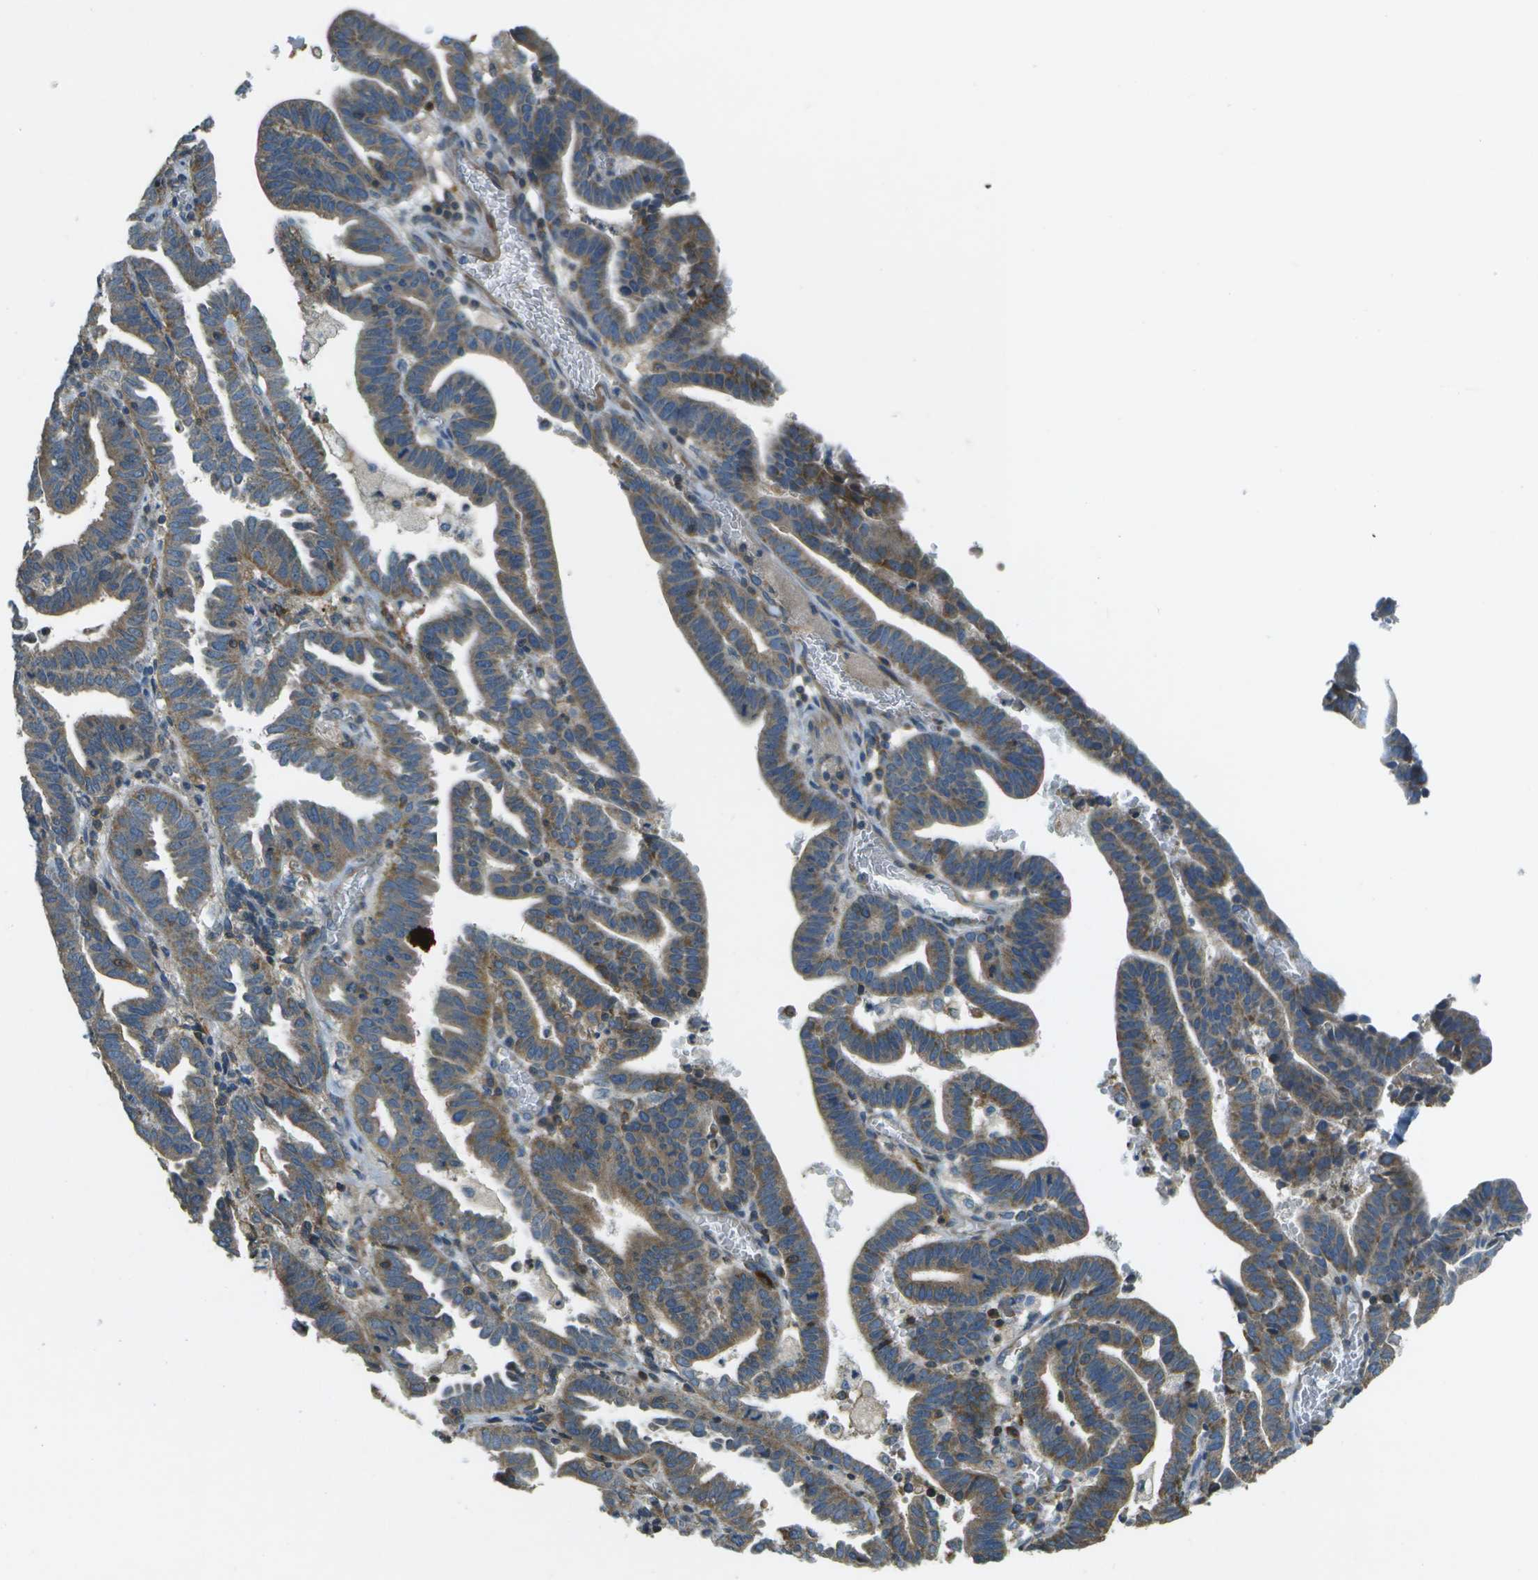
{"staining": {"intensity": "moderate", "quantity": "25%-75%", "location": "cytoplasmic/membranous"}, "tissue": "endometrial cancer", "cell_type": "Tumor cells", "image_type": "cancer", "snomed": [{"axis": "morphology", "description": "Adenocarcinoma, NOS"}, {"axis": "topography", "description": "Uterus"}], "caption": "This is an image of immunohistochemistry (IHC) staining of endometrial cancer, which shows moderate expression in the cytoplasmic/membranous of tumor cells.", "gene": "SAMSN1", "patient": {"sex": "female", "age": 83}}